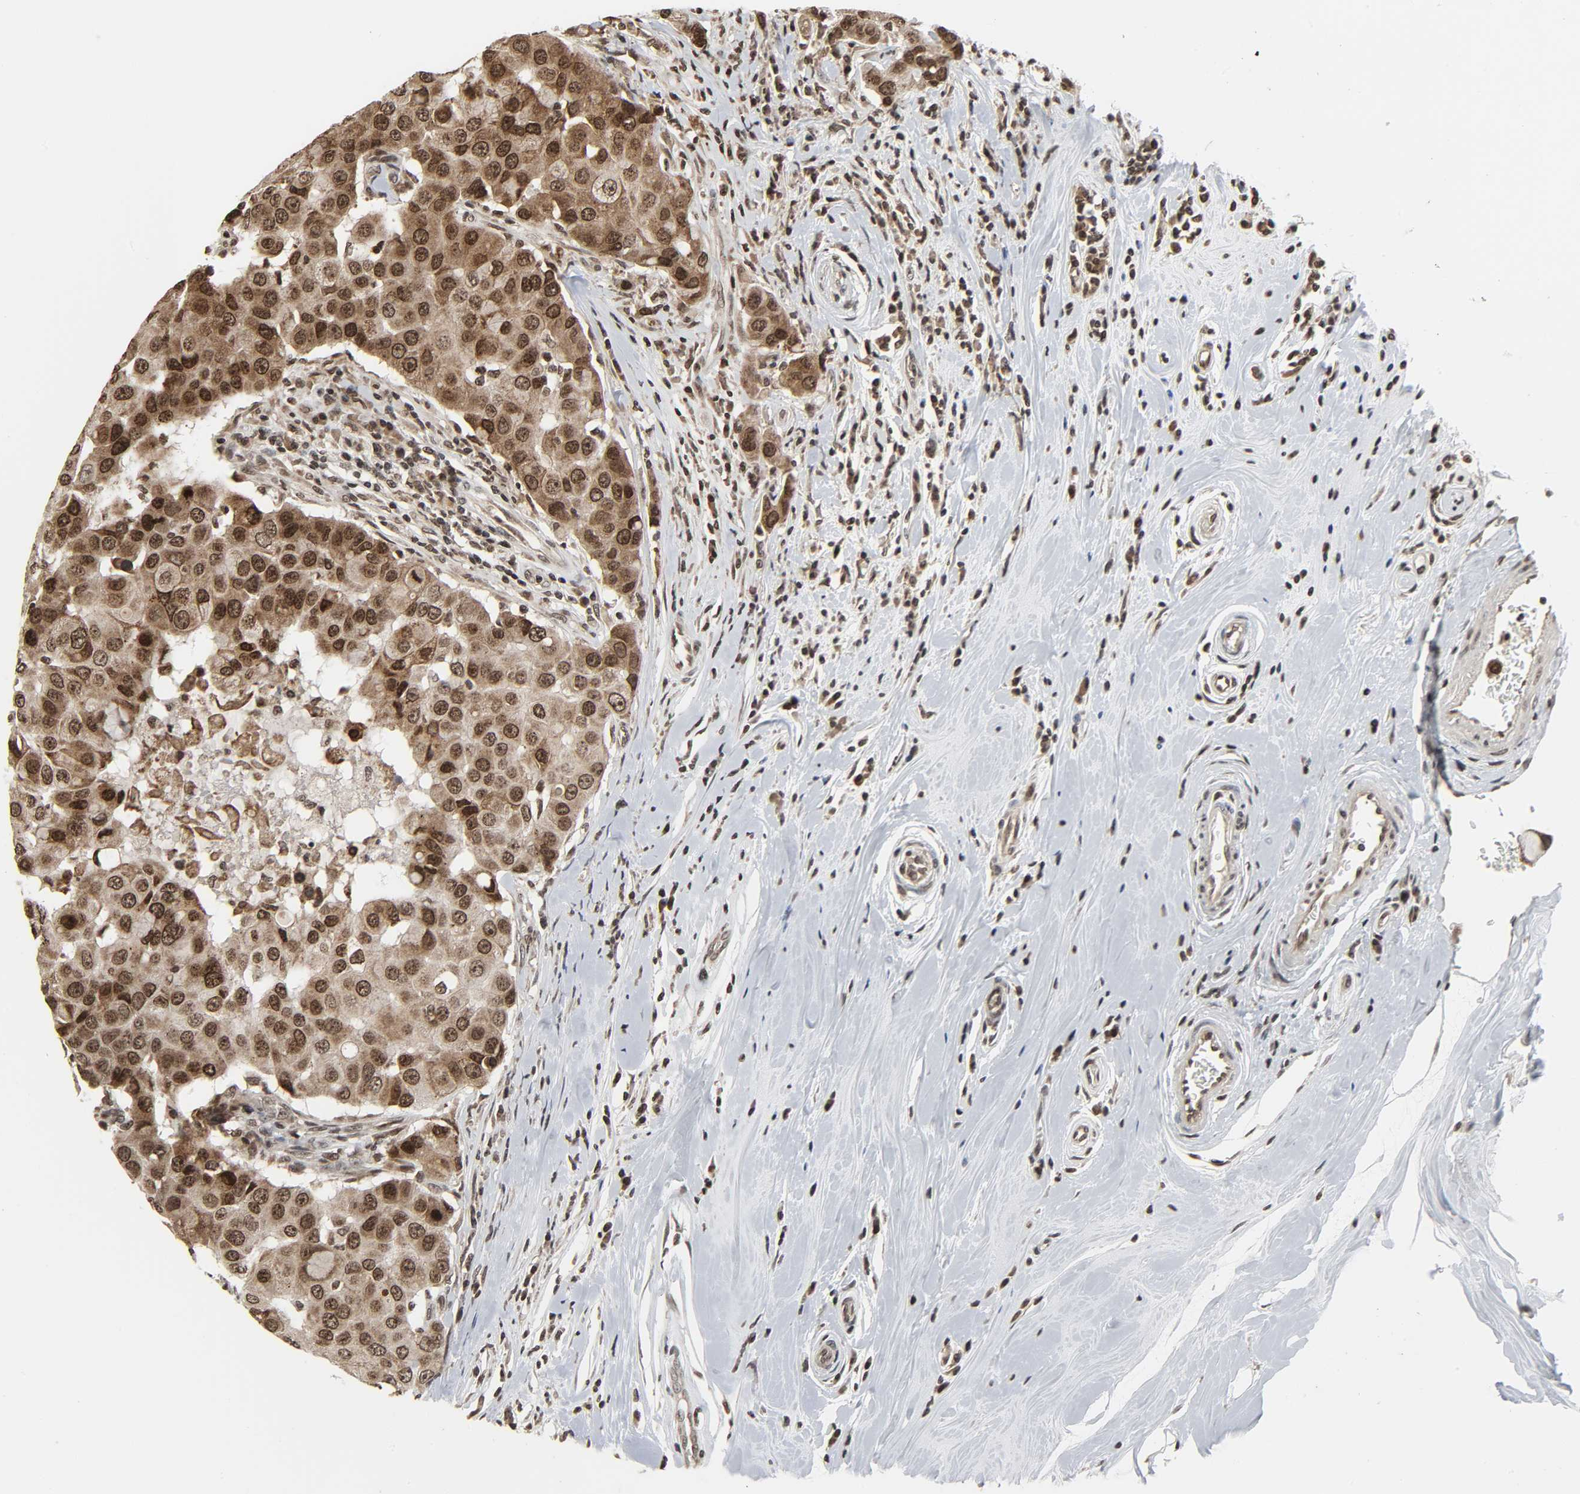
{"staining": {"intensity": "moderate", "quantity": ">75%", "location": "nuclear"}, "tissue": "breast cancer", "cell_type": "Tumor cells", "image_type": "cancer", "snomed": [{"axis": "morphology", "description": "Duct carcinoma"}, {"axis": "topography", "description": "Breast"}], "caption": "This histopathology image shows immunohistochemistry (IHC) staining of human breast intraductal carcinoma, with medium moderate nuclear expression in about >75% of tumor cells.", "gene": "XRCC1", "patient": {"sex": "female", "age": 27}}